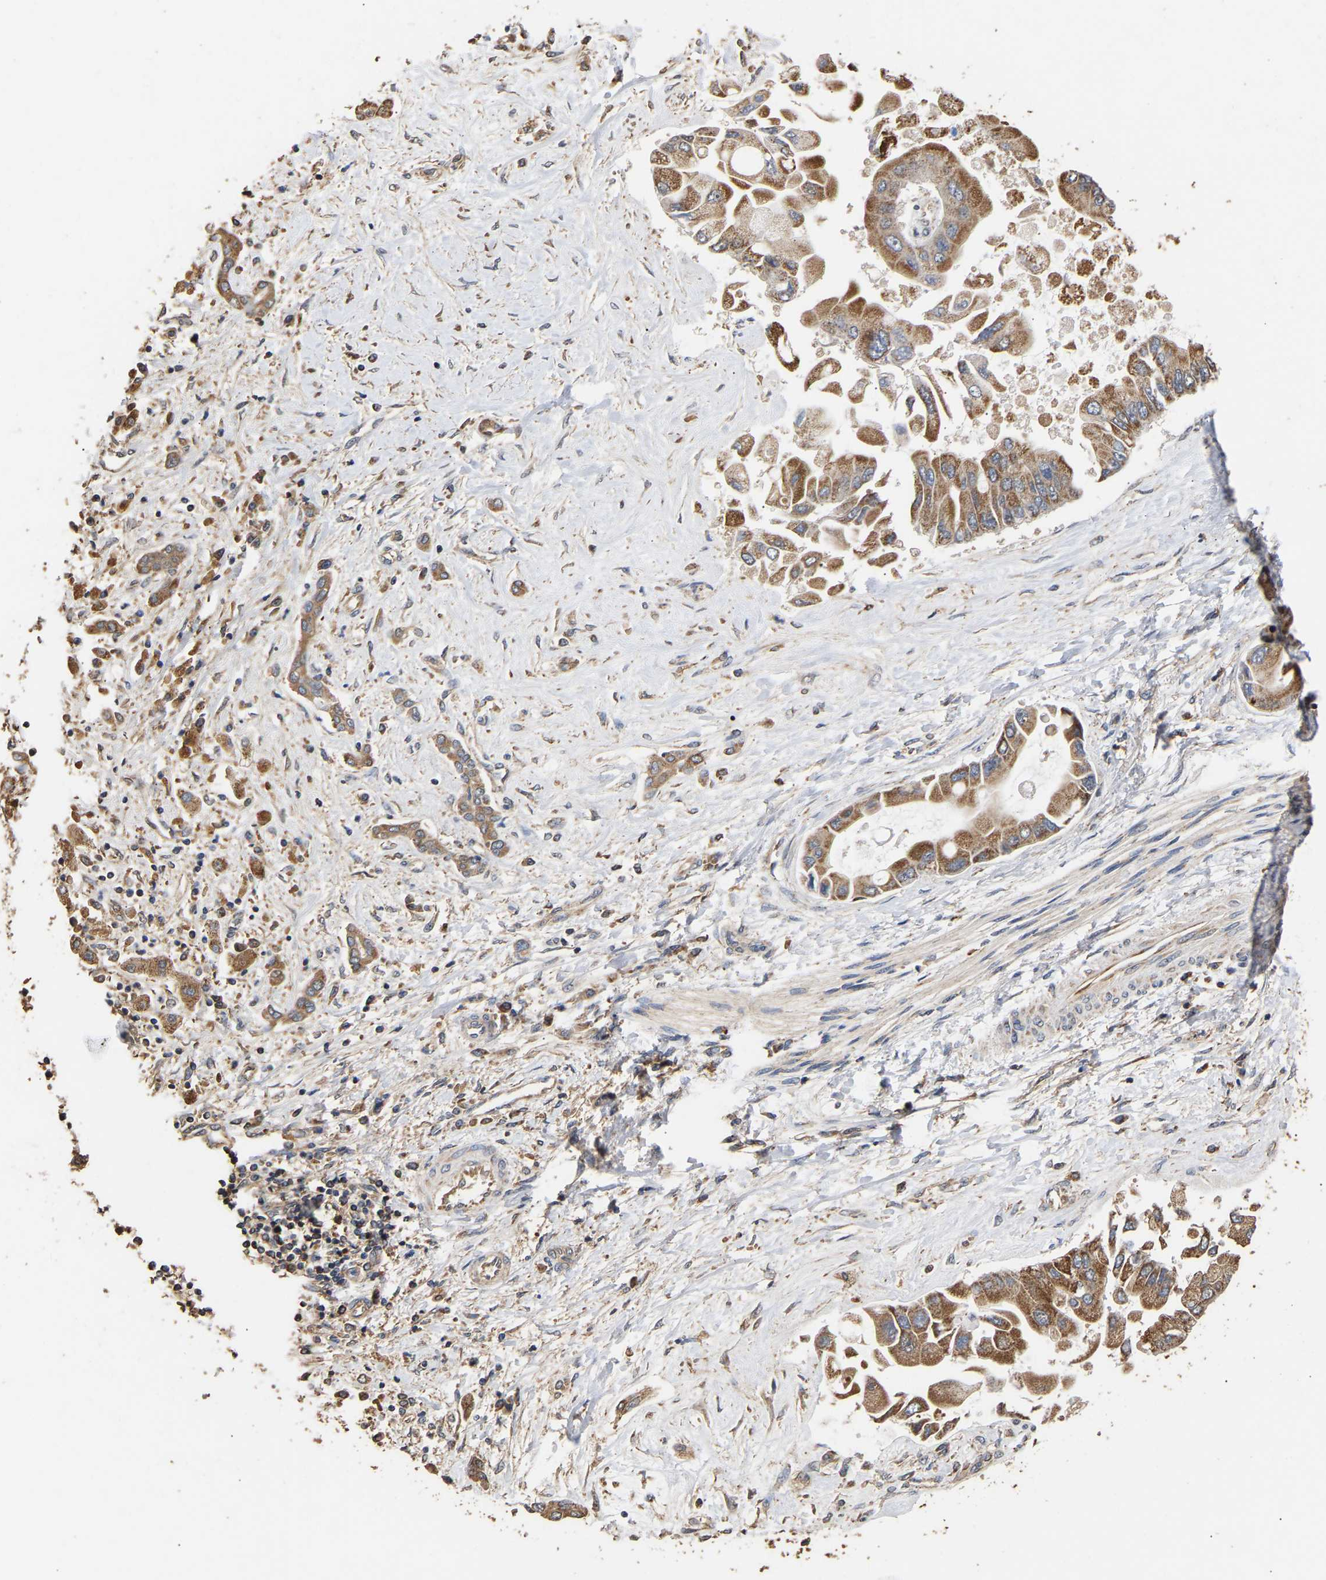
{"staining": {"intensity": "moderate", "quantity": ">75%", "location": "cytoplasmic/membranous"}, "tissue": "liver cancer", "cell_type": "Tumor cells", "image_type": "cancer", "snomed": [{"axis": "morphology", "description": "Cholangiocarcinoma"}, {"axis": "topography", "description": "Liver"}], "caption": "Moderate cytoplasmic/membranous protein staining is seen in approximately >75% of tumor cells in liver cholangiocarcinoma. The staining was performed using DAB (3,3'-diaminobenzidine) to visualize the protein expression in brown, while the nuclei were stained in blue with hematoxylin (Magnification: 20x).", "gene": "ZNF26", "patient": {"sex": "male", "age": 50}}